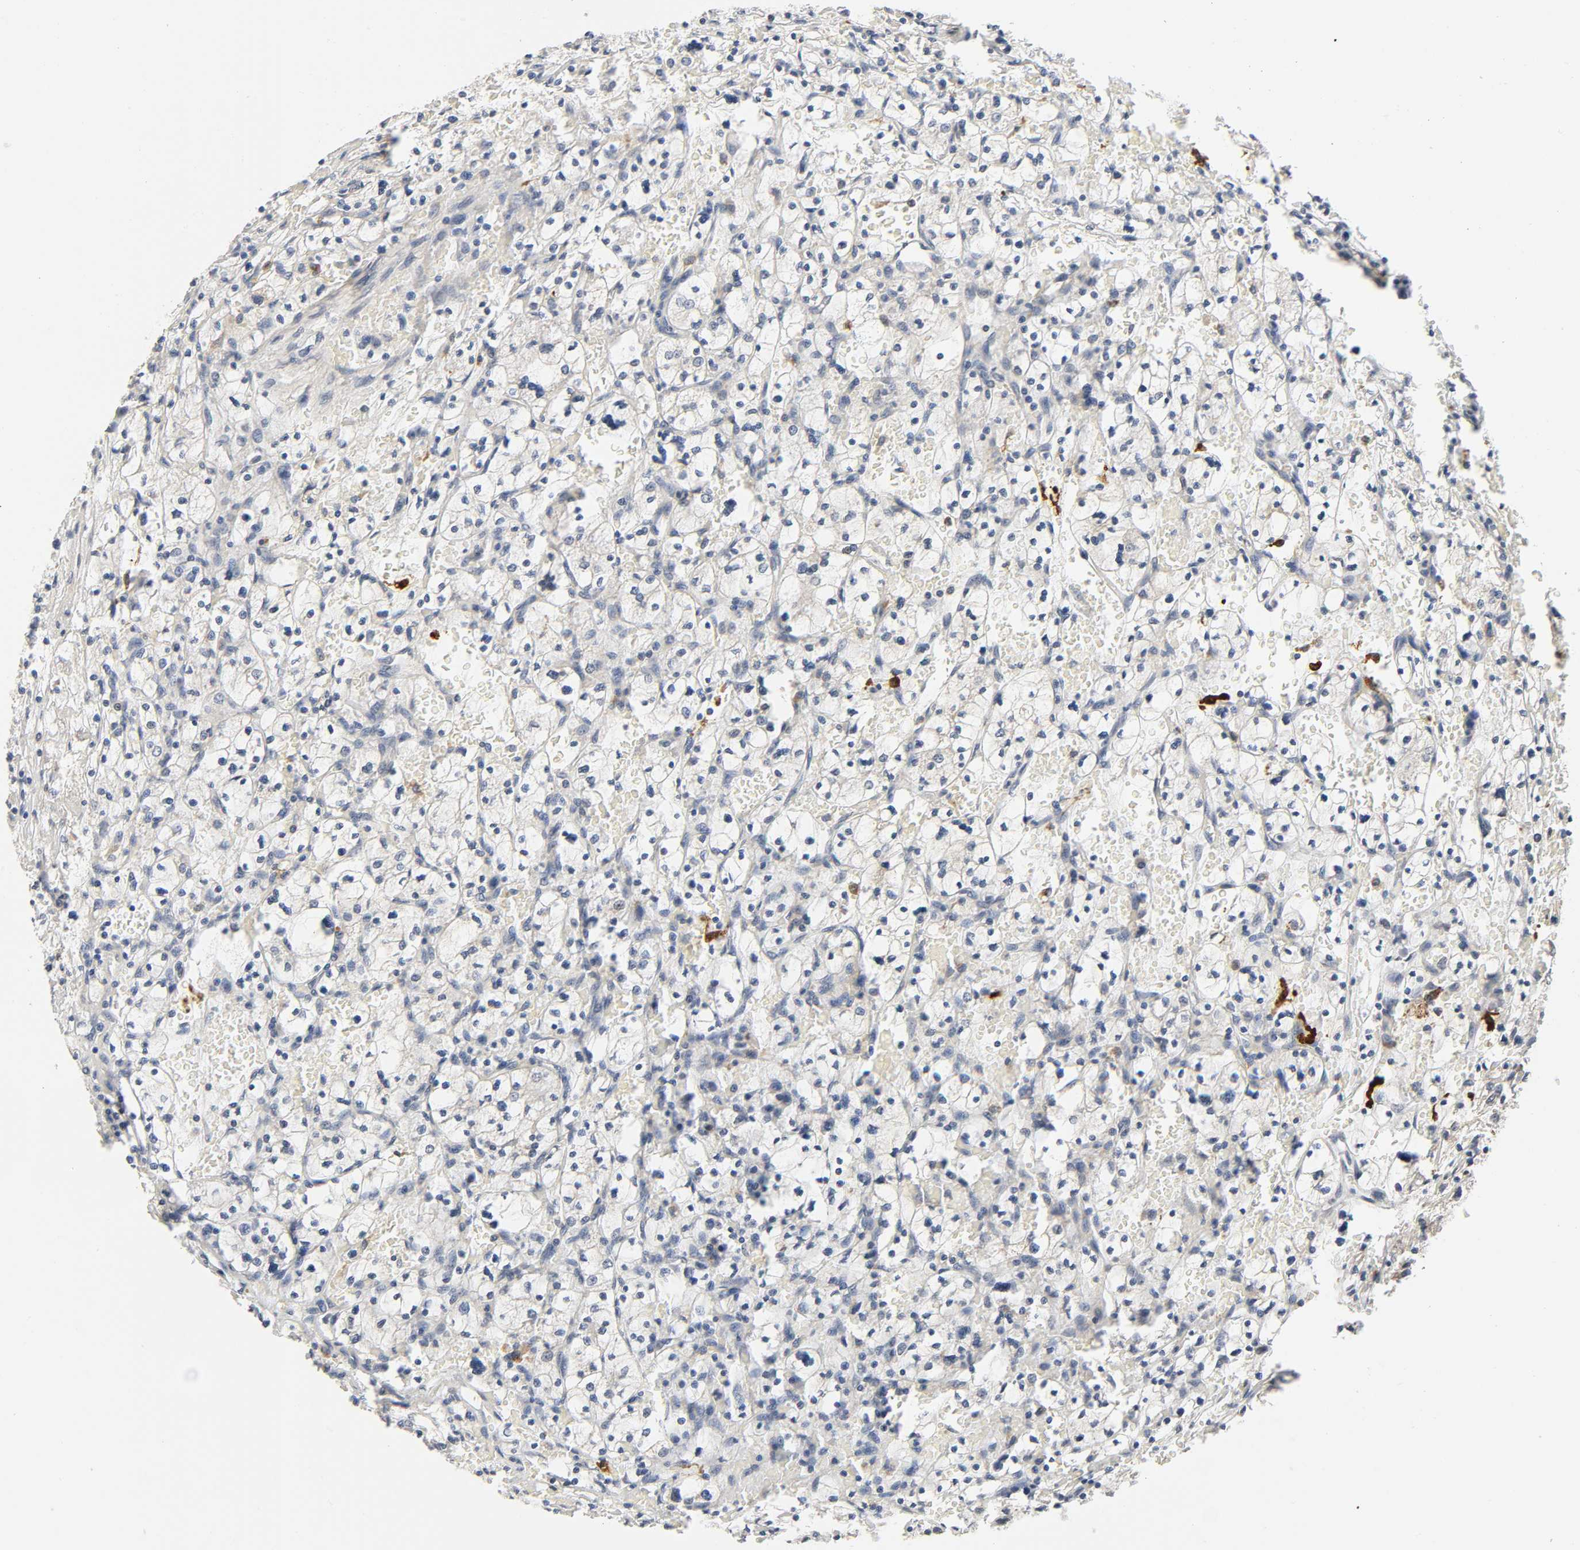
{"staining": {"intensity": "negative", "quantity": "none", "location": "none"}, "tissue": "renal cancer", "cell_type": "Tumor cells", "image_type": "cancer", "snomed": [{"axis": "morphology", "description": "Adenocarcinoma, NOS"}, {"axis": "topography", "description": "Kidney"}], "caption": "The micrograph demonstrates no staining of tumor cells in adenocarcinoma (renal). (DAB (3,3'-diaminobenzidine) immunohistochemistry visualized using brightfield microscopy, high magnification).", "gene": "KAT2B", "patient": {"sex": "female", "age": 83}}